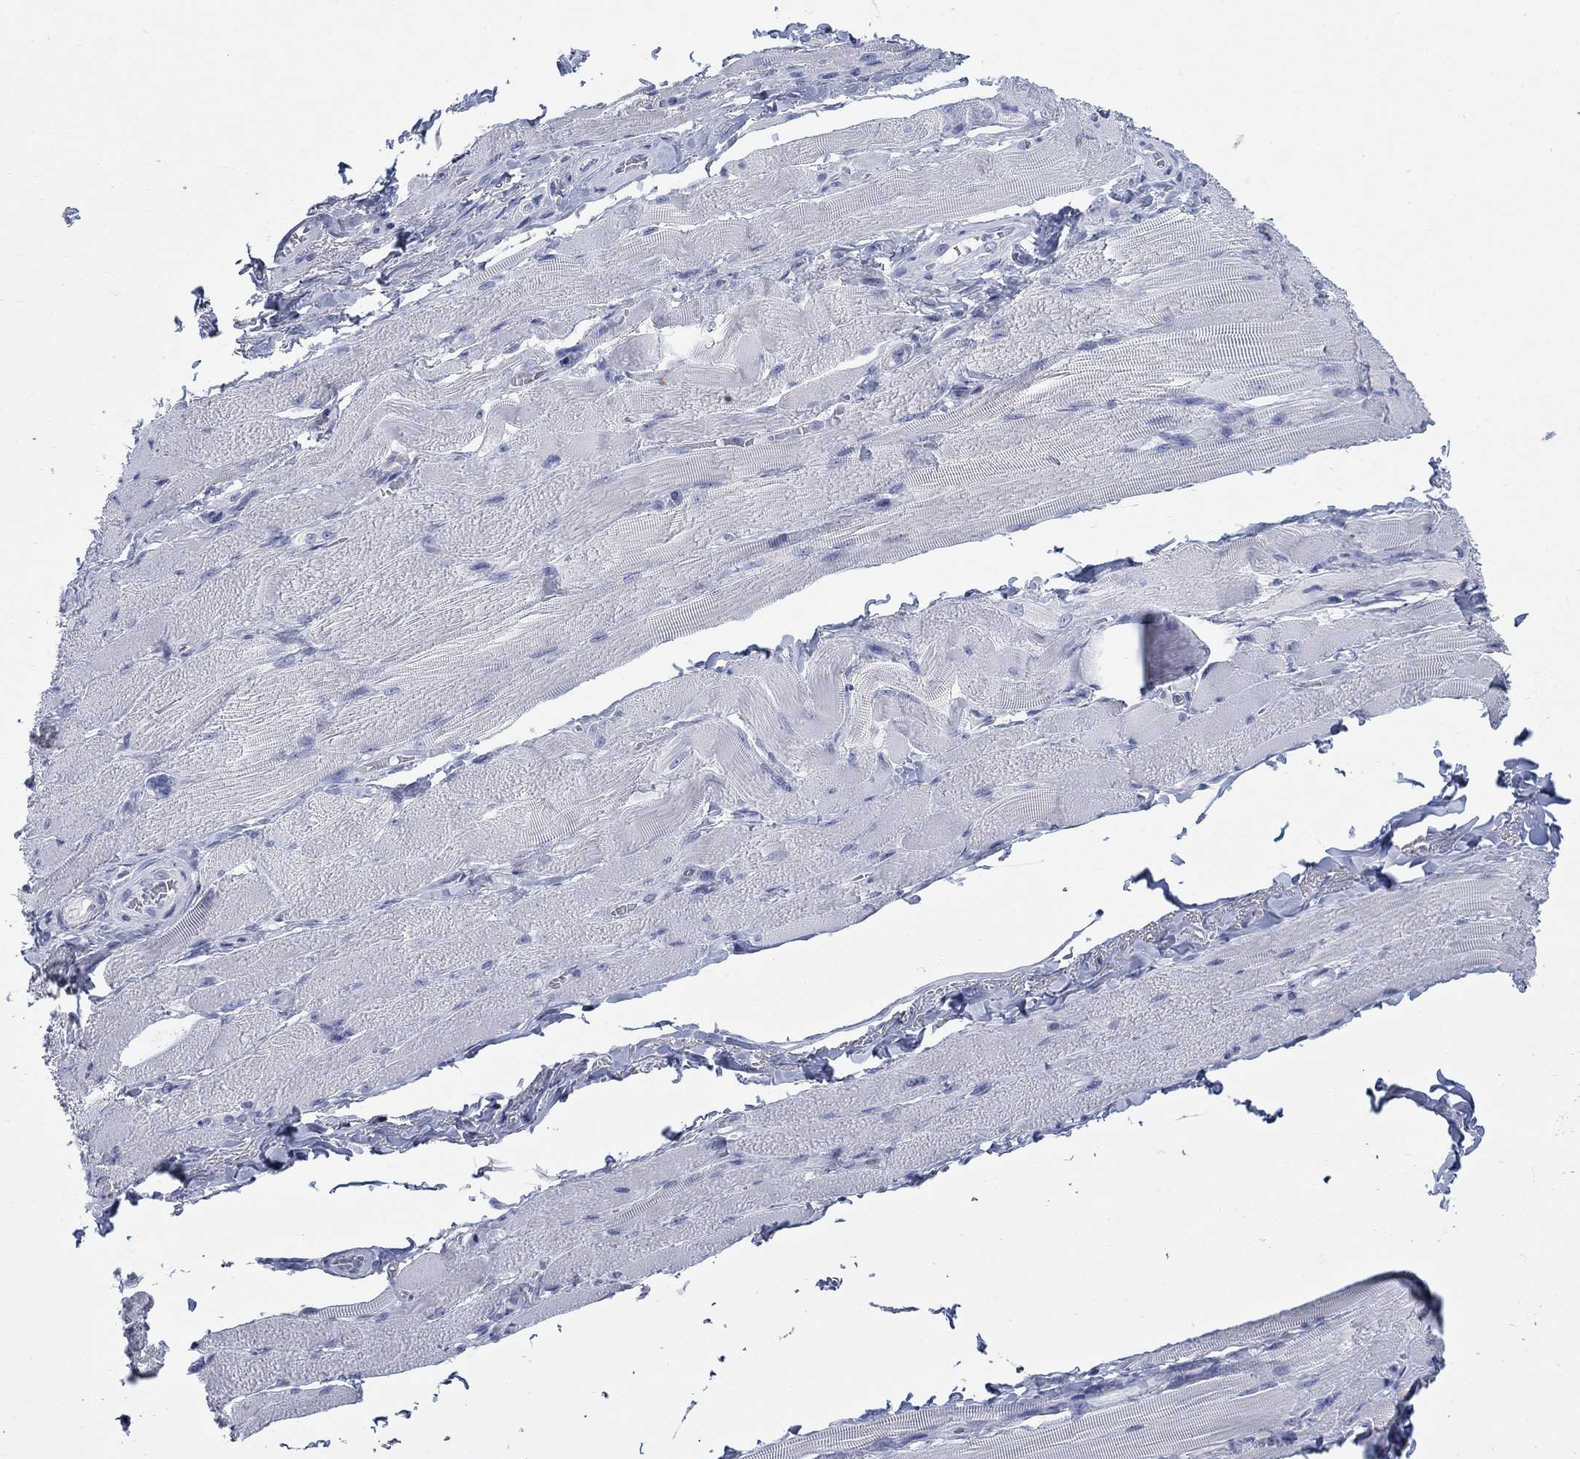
{"staining": {"intensity": "negative", "quantity": "none", "location": "none"}, "tissue": "skeletal muscle", "cell_type": "Myocytes", "image_type": "normal", "snomed": [{"axis": "morphology", "description": "Normal tissue, NOS"}, {"axis": "topography", "description": "Skeletal muscle"}, {"axis": "topography", "description": "Anal"}, {"axis": "topography", "description": "Peripheral nerve tissue"}], "caption": "DAB immunohistochemical staining of normal skeletal muscle demonstrates no significant positivity in myocytes.", "gene": "IGF2BP3", "patient": {"sex": "male", "age": 53}}